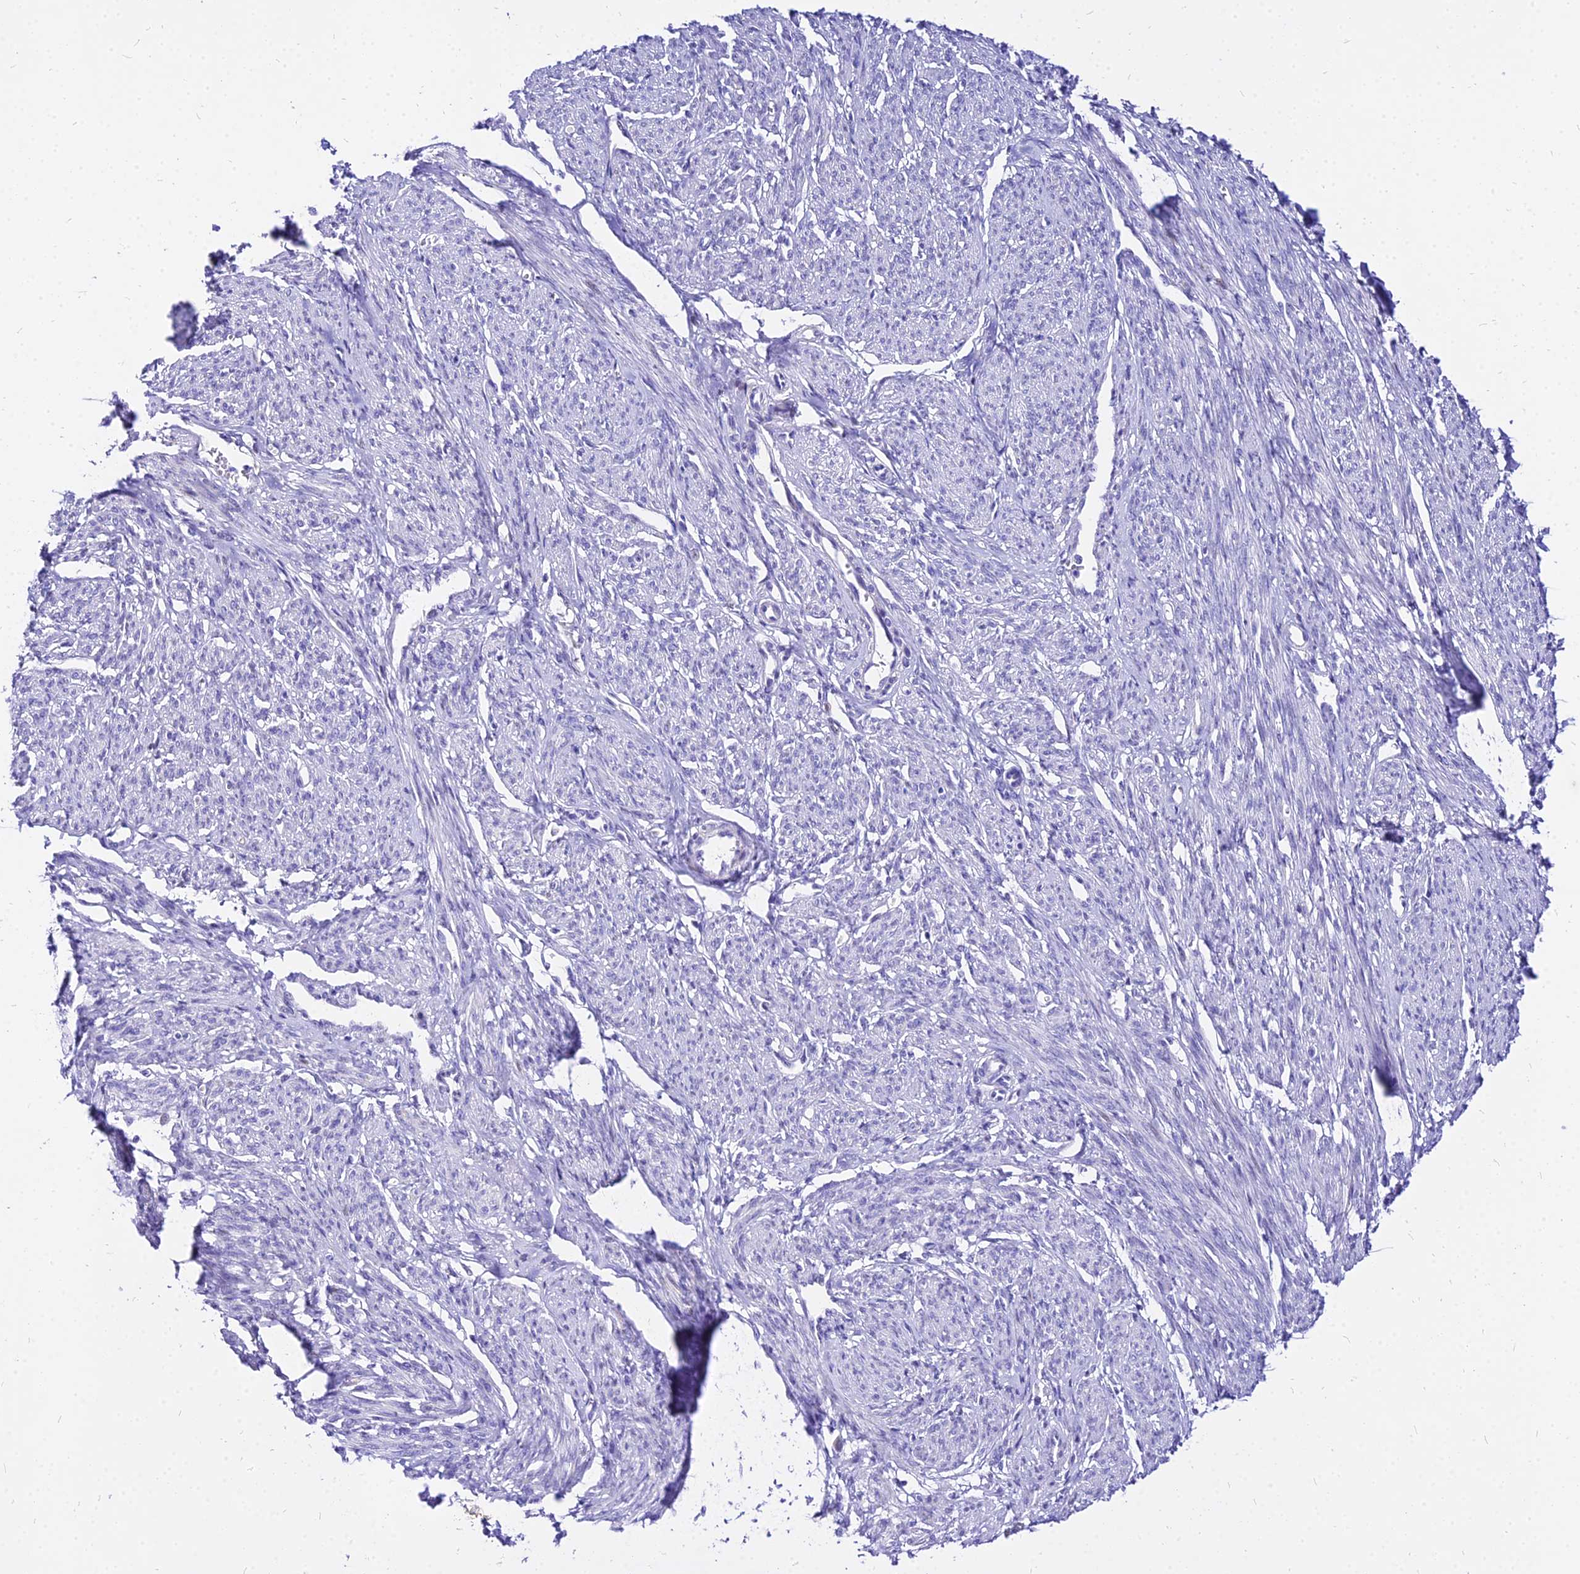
{"staining": {"intensity": "negative", "quantity": "none", "location": "none"}, "tissue": "smooth muscle", "cell_type": "Smooth muscle cells", "image_type": "normal", "snomed": [{"axis": "morphology", "description": "Normal tissue, NOS"}, {"axis": "topography", "description": "Smooth muscle"}], "caption": "Protein analysis of unremarkable smooth muscle shows no significant positivity in smooth muscle cells. (DAB (3,3'-diaminobenzidine) immunohistochemistry (IHC), high magnification).", "gene": "CARD18", "patient": {"sex": "female", "age": 65}}